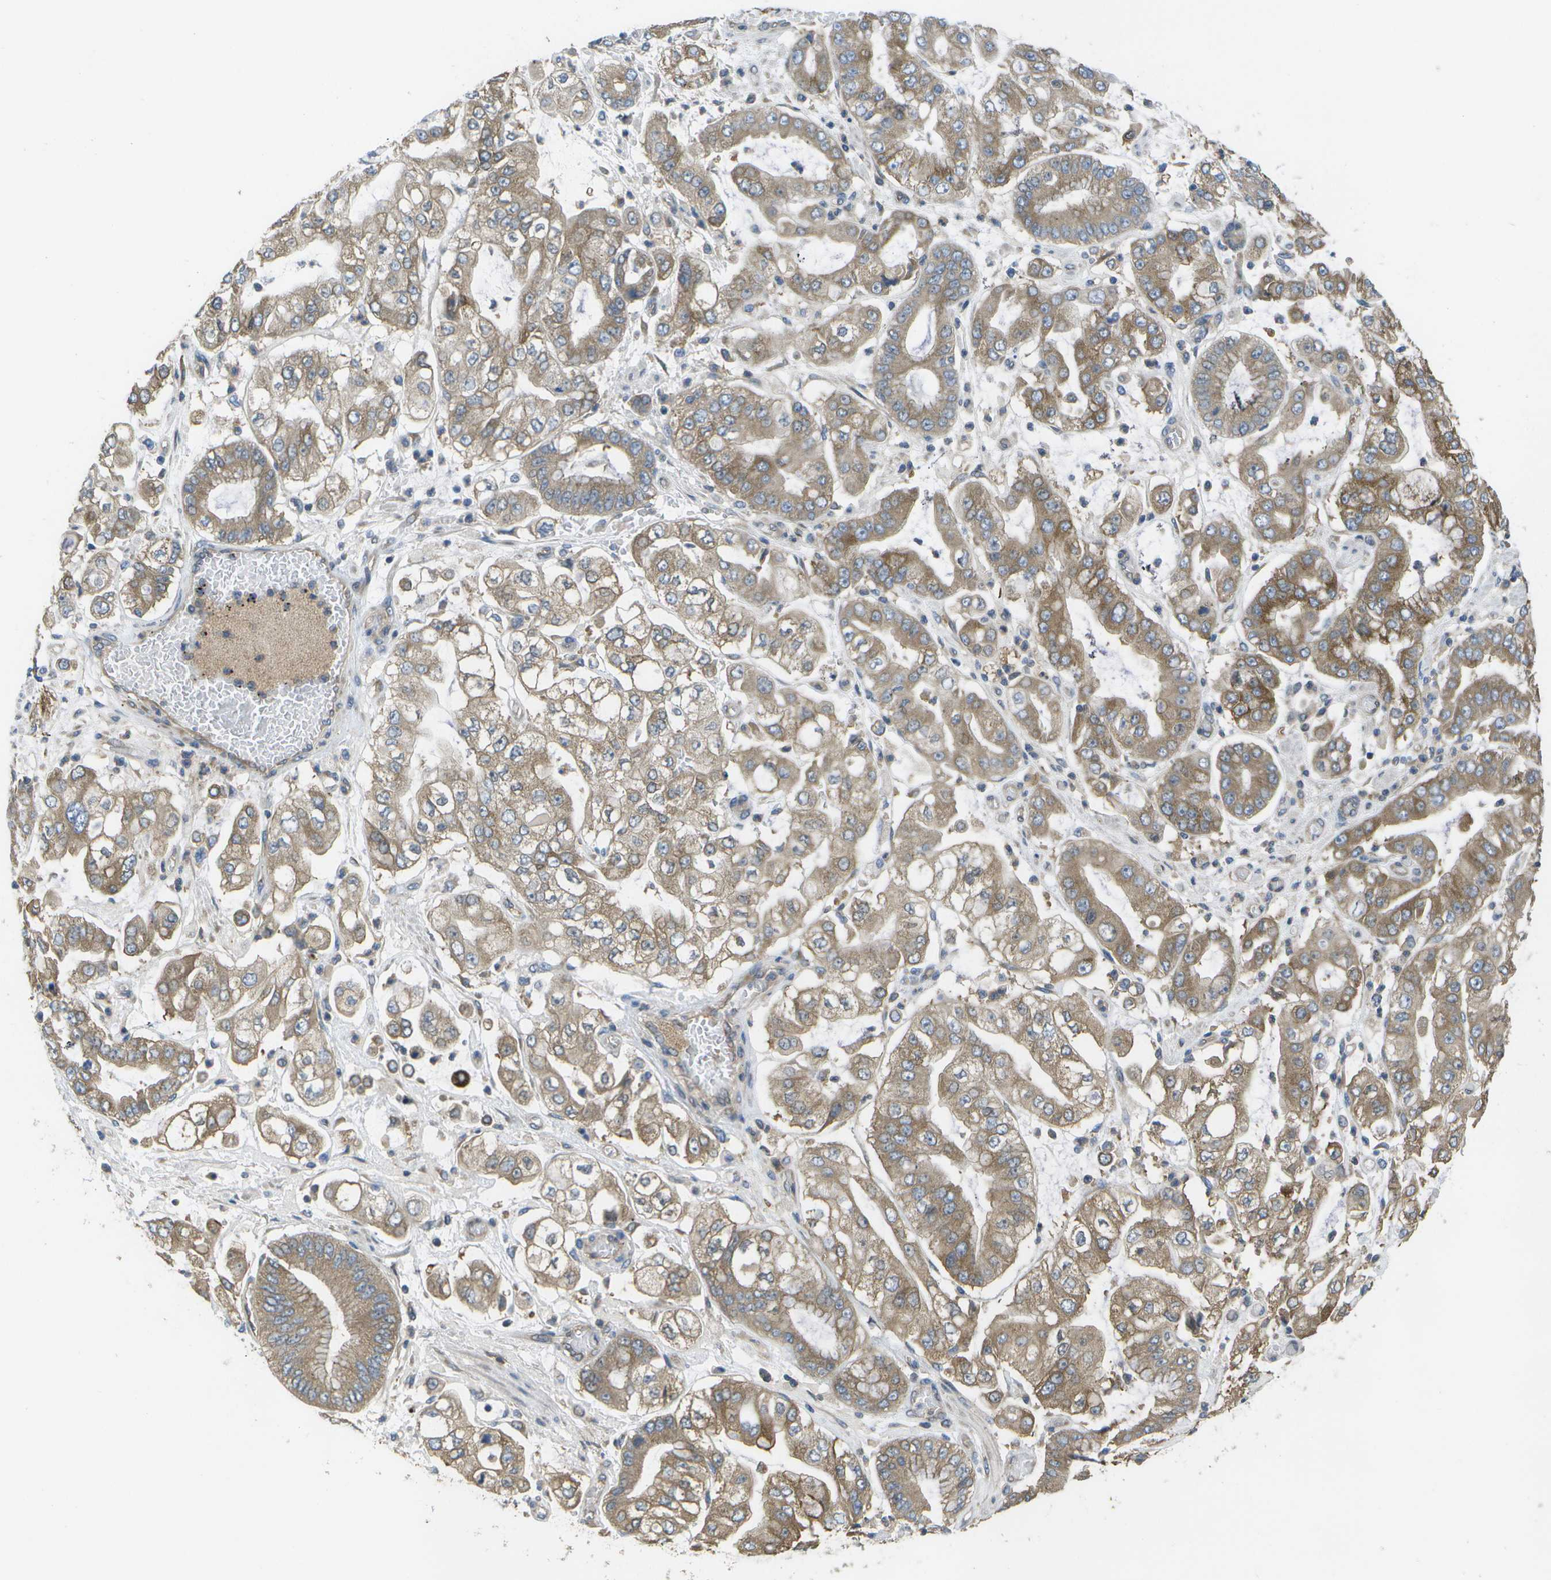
{"staining": {"intensity": "moderate", "quantity": ">75%", "location": "cytoplasmic/membranous"}, "tissue": "stomach cancer", "cell_type": "Tumor cells", "image_type": "cancer", "snomed": [{"axis": "morphology", "description": "Adenocarcinoma, NOS"}, {"axis": "topography", "description": "Stomach"}], "caption": "Immunohistochemical staining of human stomach adenocarcinoma exhibits moderate cytoplasmic/membranous protein staining in approximately >75% of tumor cells.", "gene": "DPM3", "patient": {"sex": "male", "age": 76}}